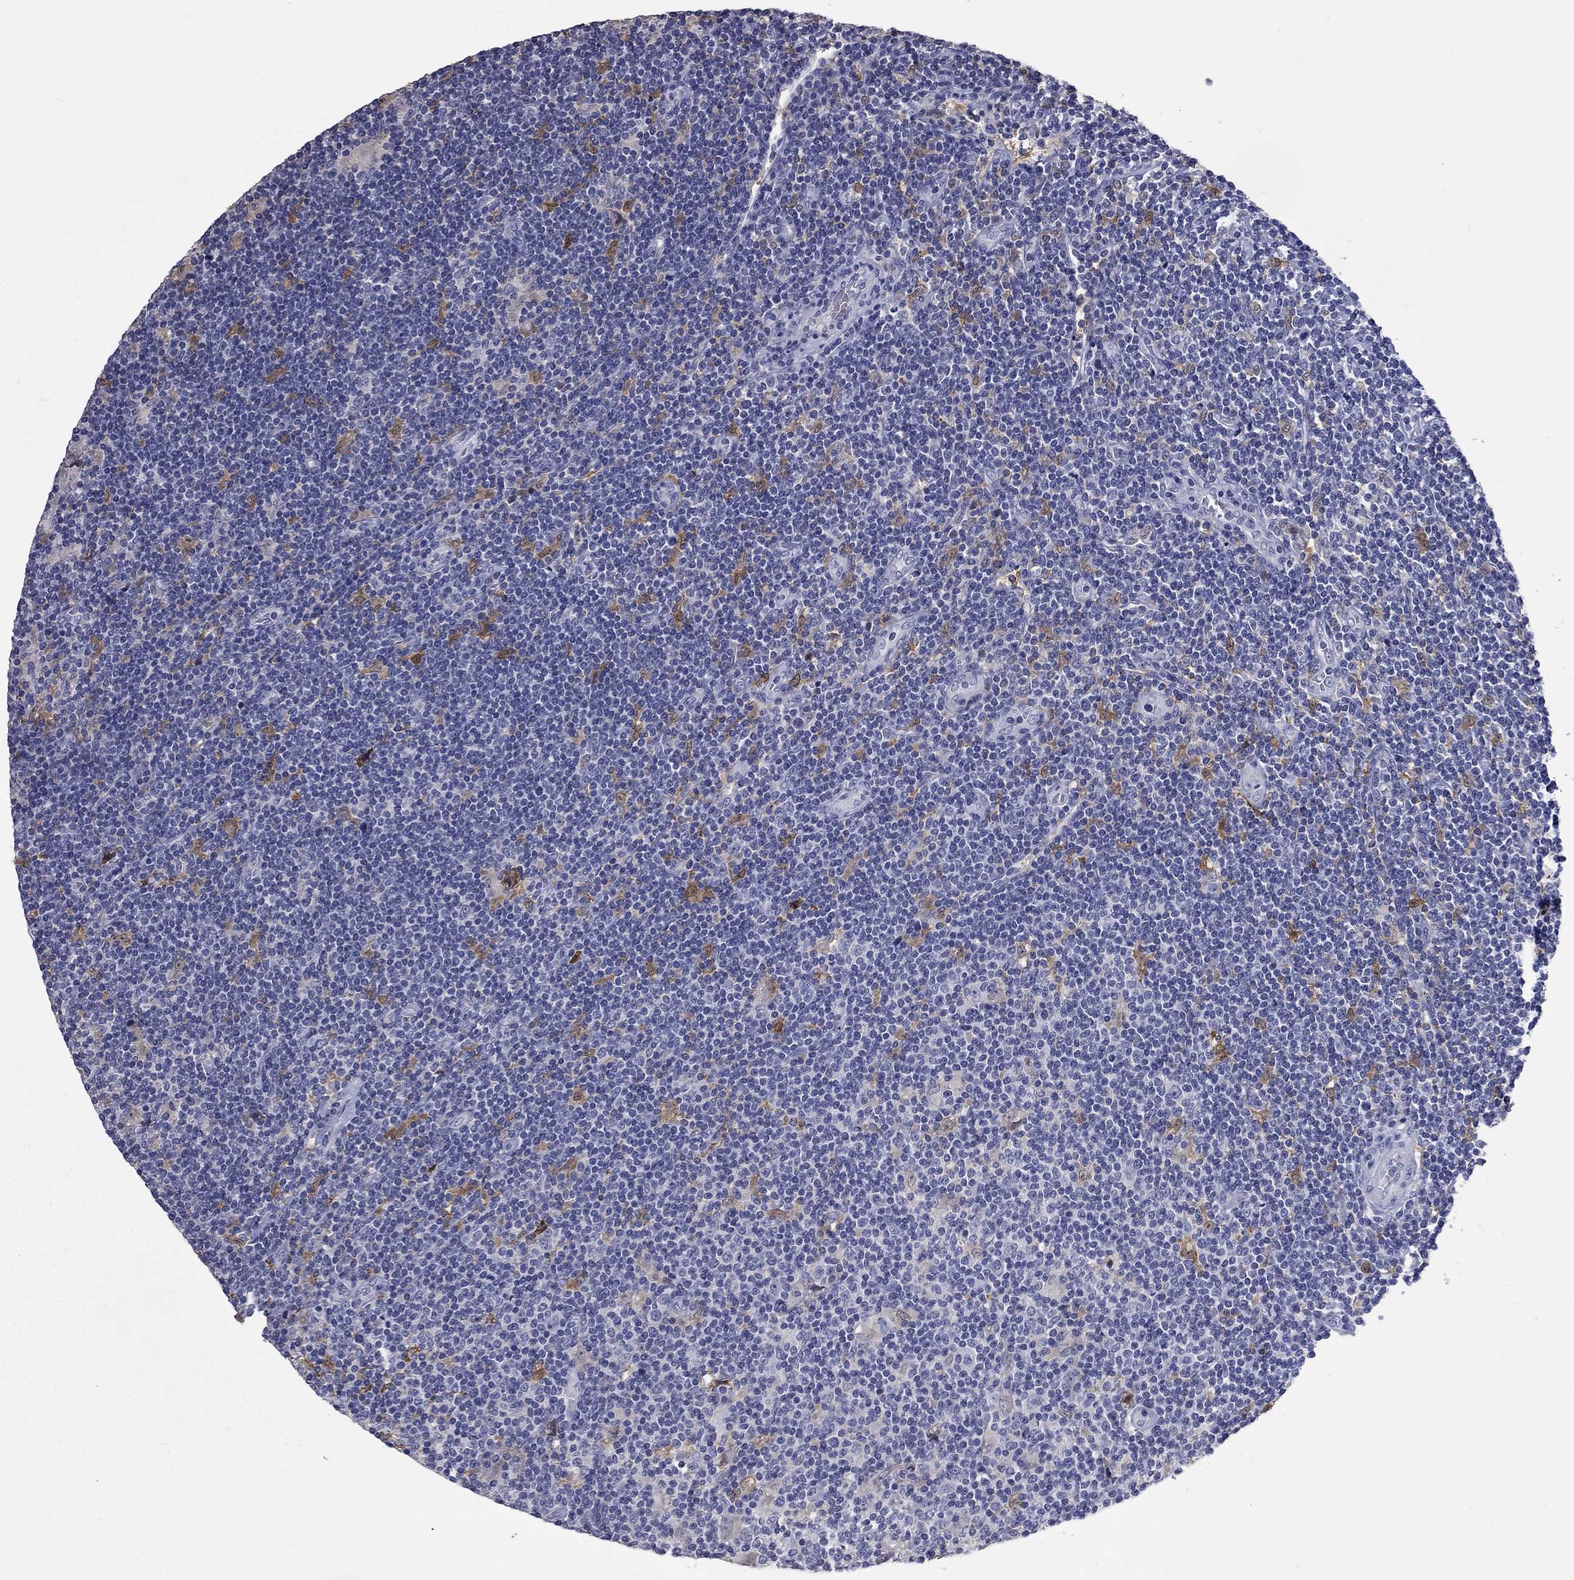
{"staining": {"intensity": "negative", "quantity": "none", "location": "none"}, "tissue": "lymphoma", "cell_type": "Tumor cells", "image_type": "cancer", "snomed": [{"axis": "morphology", "description": "Hodgkin's disease, NOS"}, {"axis": "topography", "description": "Lymph node"}], "caption": "The histopathology image exhibits no significant positivity in tumor cells of lymphoma.", "gene": "PLEK", "patient": {"sex": "male", "age": 40}}